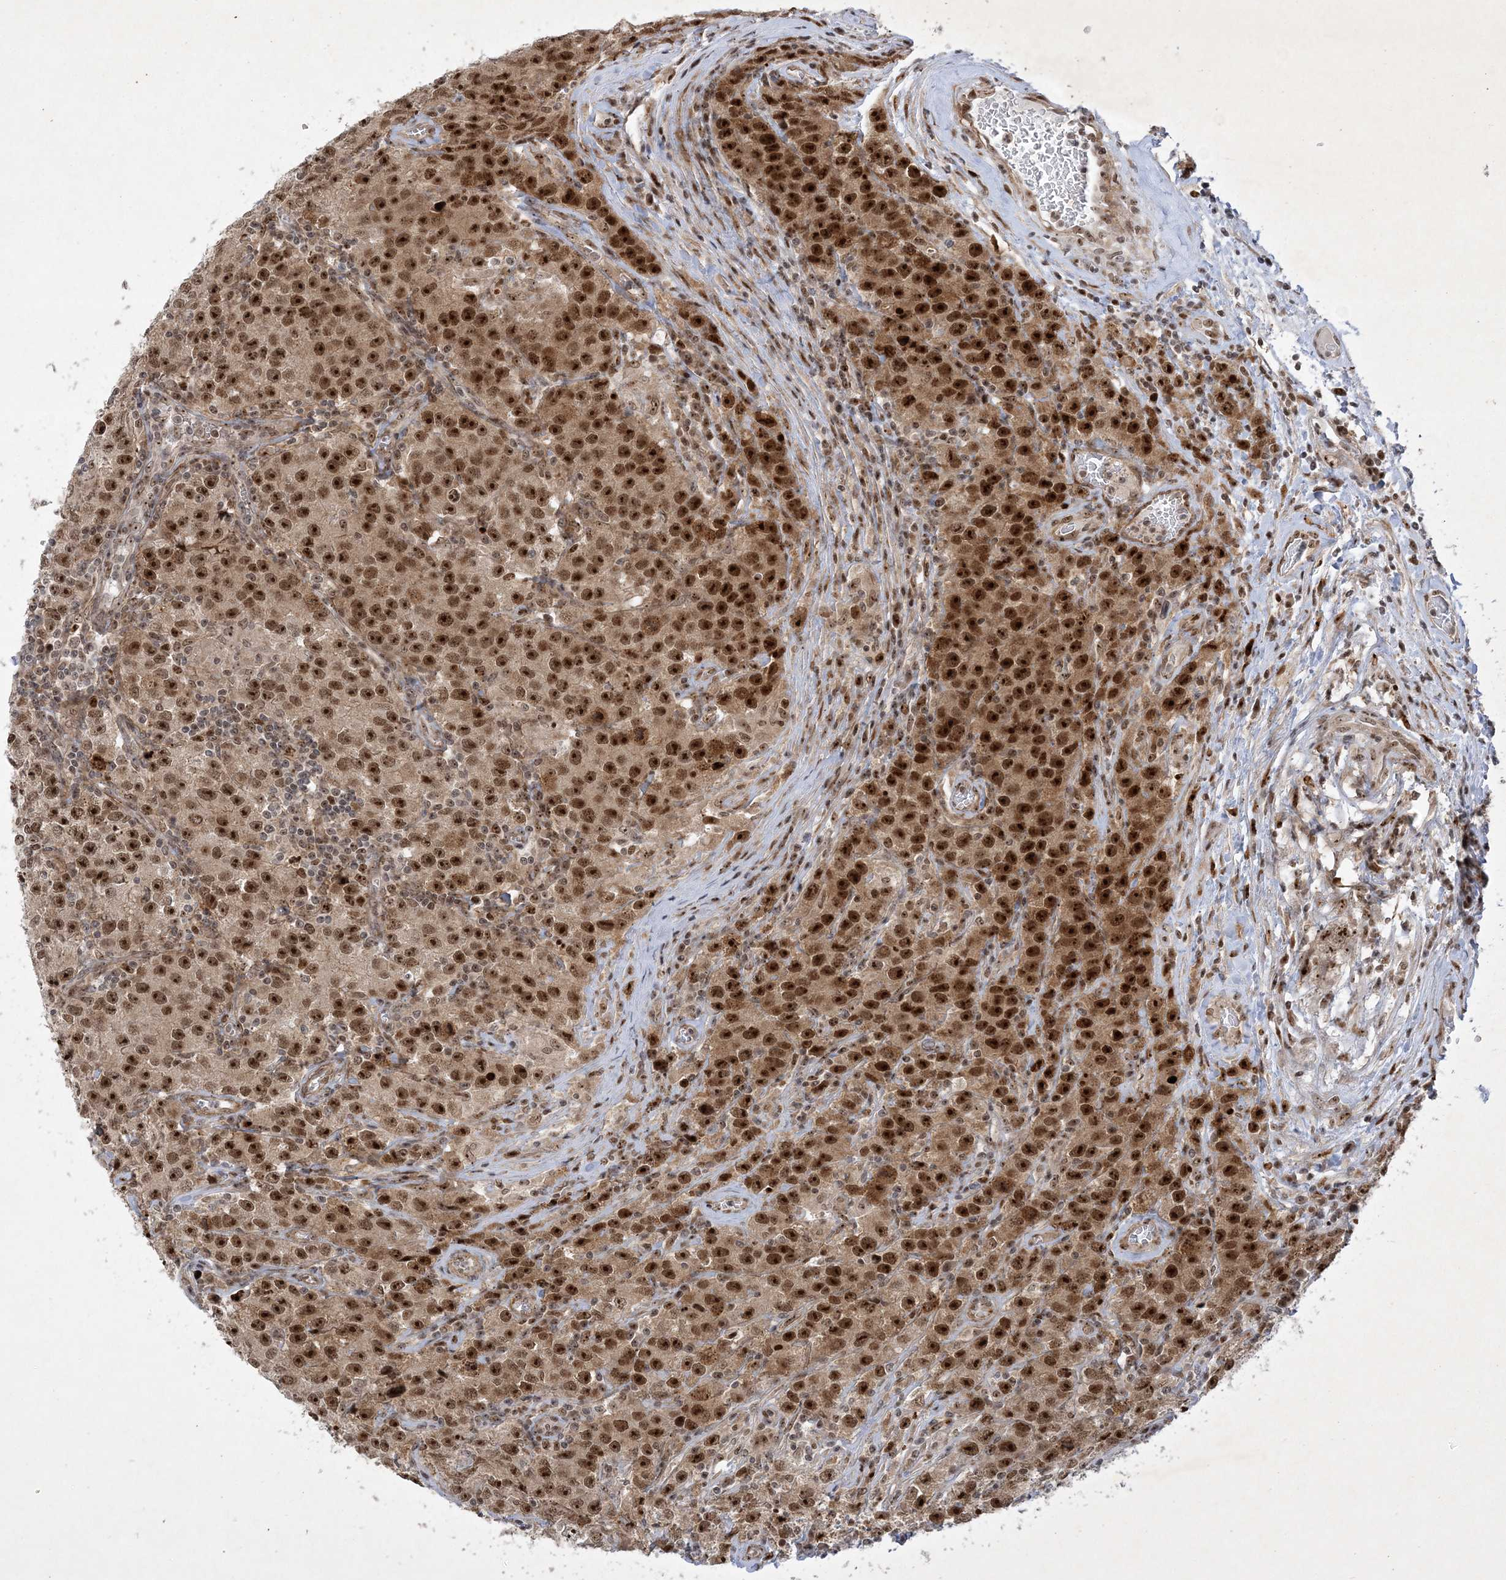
{"staining": {"intensity": "strong", "quantity": "25%-75%", "location": "cytoplasmic/membranous,nuclear"}, "tissue": "testis cancer", "cell_type": "Tumor cells", "image_type": "cancer", "snomed": [{"axis": "morphology", "description": "Seminoma, NOS"}, {"axis": "morphology", "description": "Carcinoma, Embryonal, NOS"}, {"axis": "topography", "description": "Testis"}], "caption": "A micrograph of testis cancer (seminoma) stained for a protein displays strong cytoplasmic/membranous and nuclear brown staining in tumor cells.", "gene": "NPM3", "patient": {"sex": "male", "age": 43}}